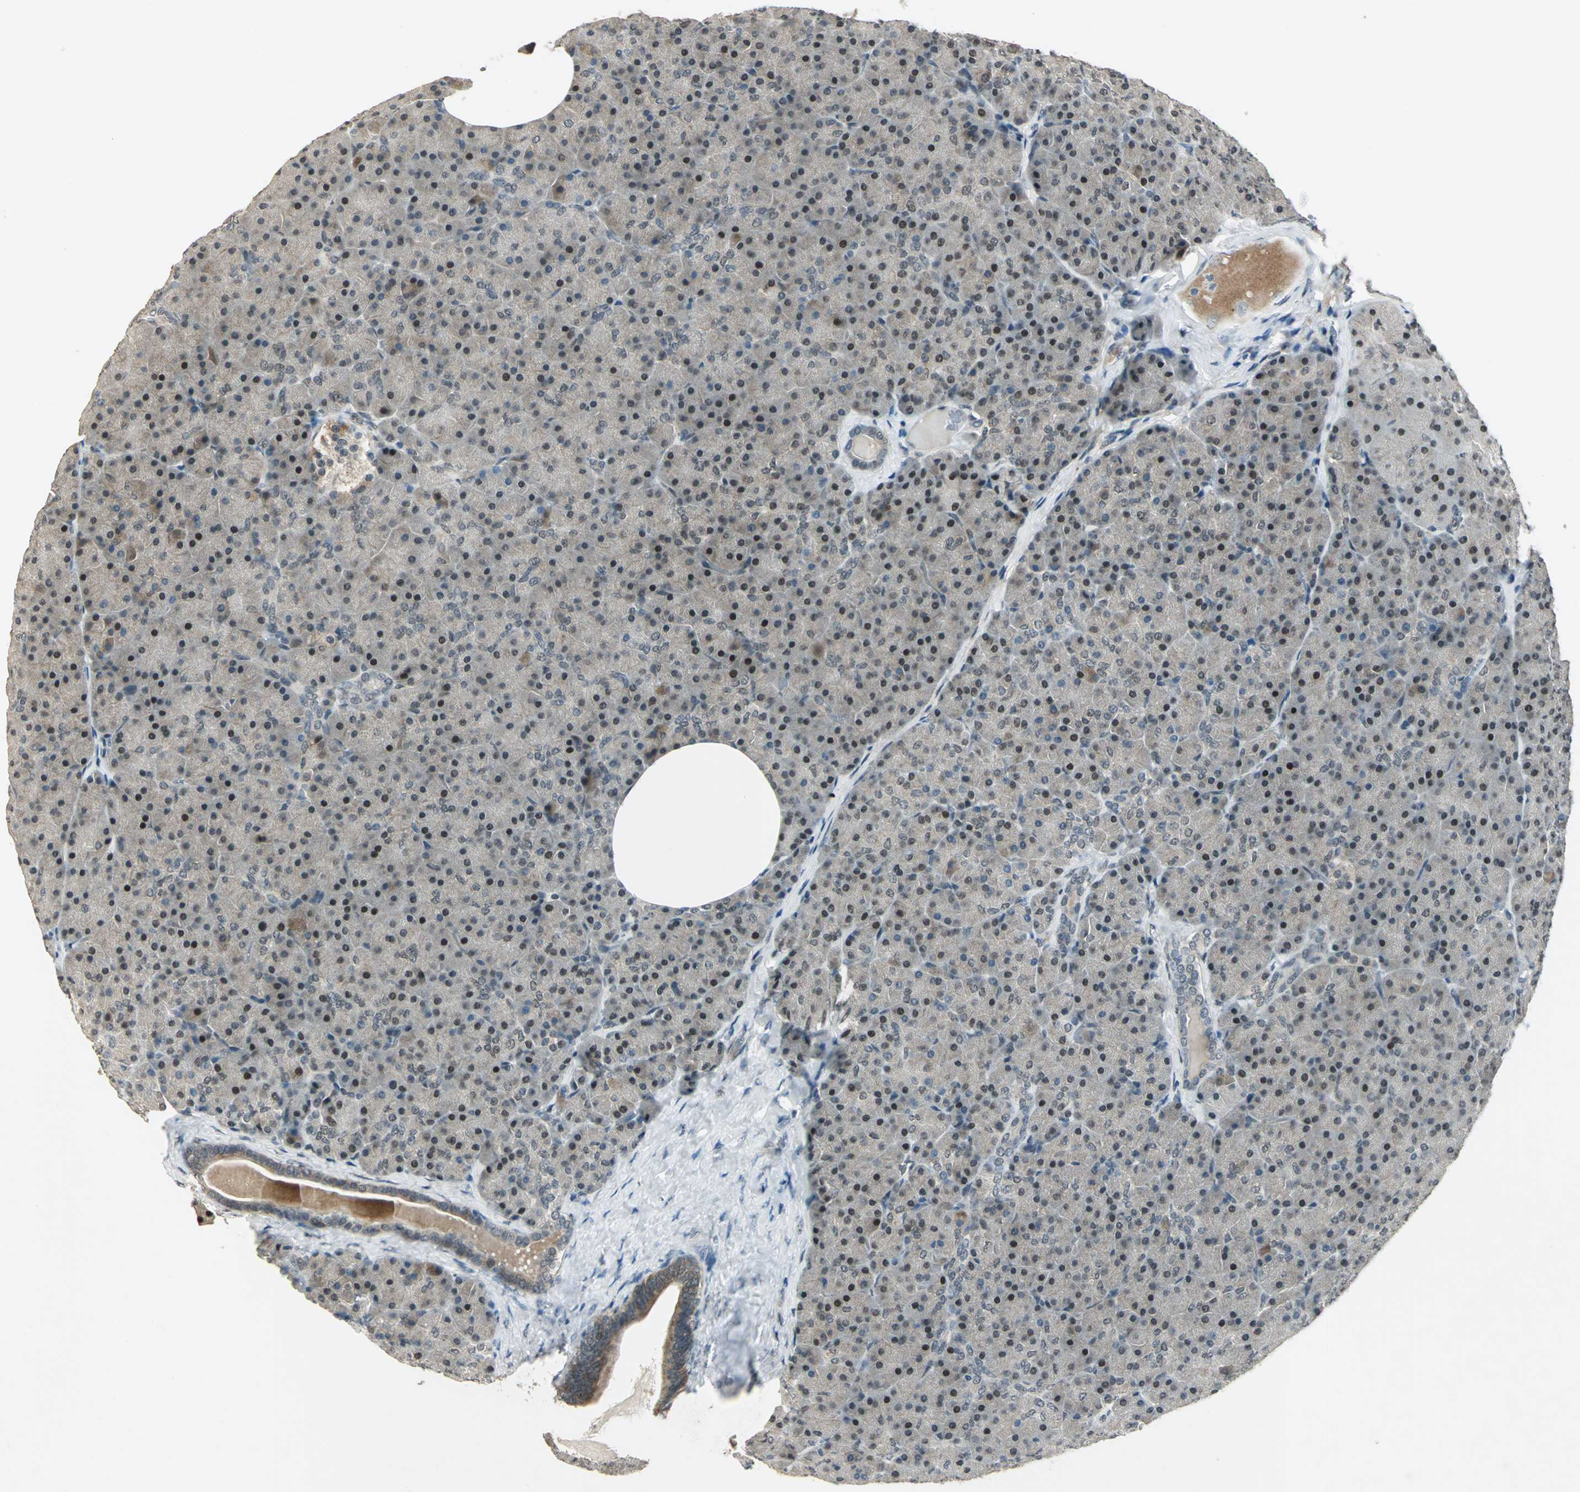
{"staining": {"intensity": "weak", "quantity": "25%-75%", "location": "cytoplasmic/membranous"}, "tissue": "pancreas", "cell_type": "Exocrine glandular cells", "image_type": "normal", "snomed": [{"axis": "morphology", "description": "Normal tissue, NOS"}, {"axis": "topography", "description": "Pancreas"}], "caption": "Exocrine glandular cells show weak cytoplasmic/membranous positivity in approximately 25%-75% of cells in unremarkable pancreas.", "gene": "RAD17", "patient": {"sex": "female", "age": 35}}